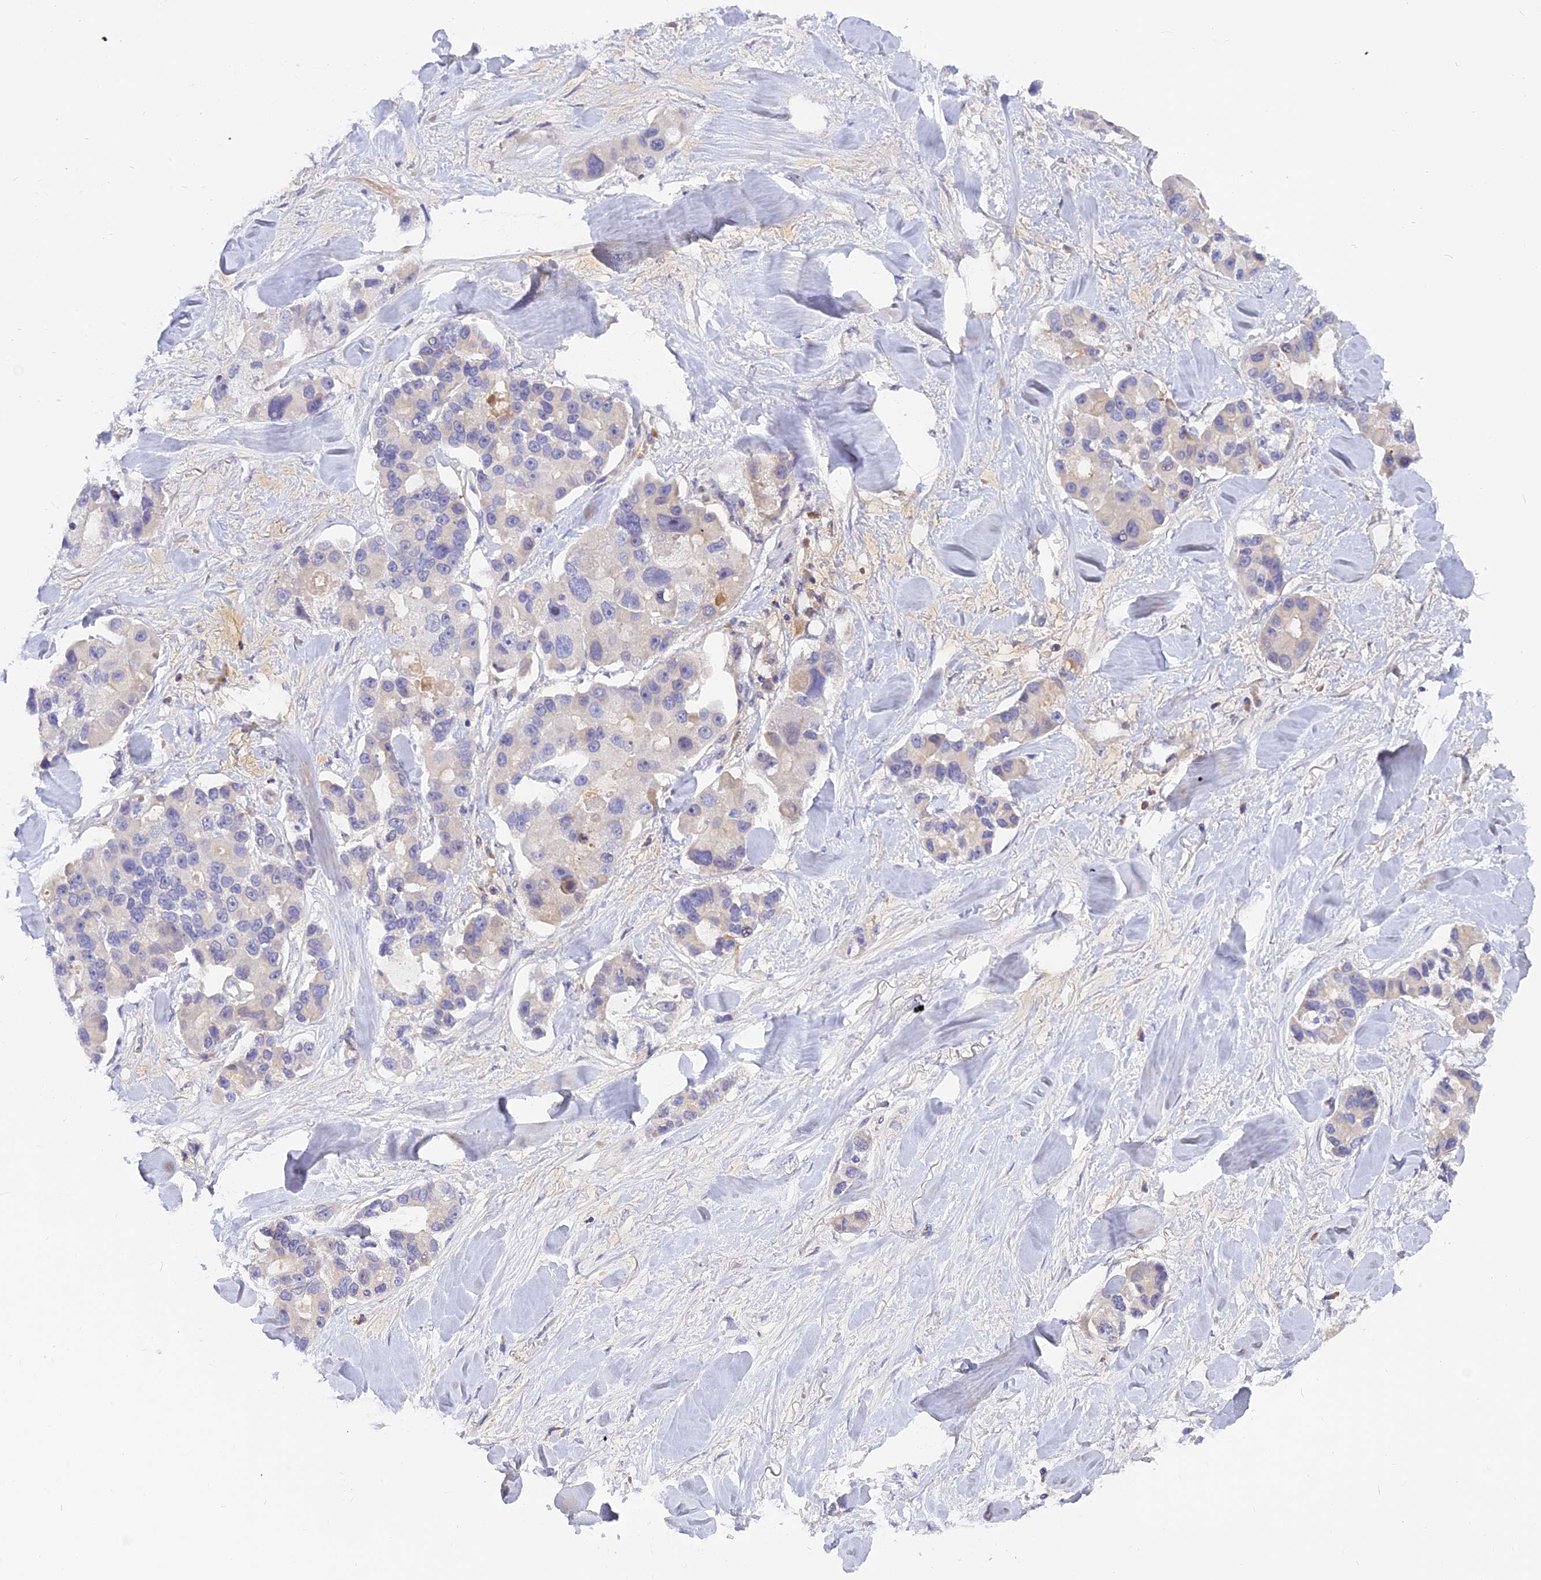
{"staining": {"intensity": "negative", "quantity": "none", "location": "none"}, "tissue": "lung cancer", "cell_type": "Tumor cells", "image_type": "cancer", "snomed": [{"axis": "morphology", "description": "Adenocarcinoma, NOS"}, {"axis": "topography", "description": "Lung"}], "caption": "Image shows no protein expression in tumor cells of adenocarcinoma (lung) tissue.", "gene": "MBD3L1", "patient": {"sex": "female", "age": 54}}